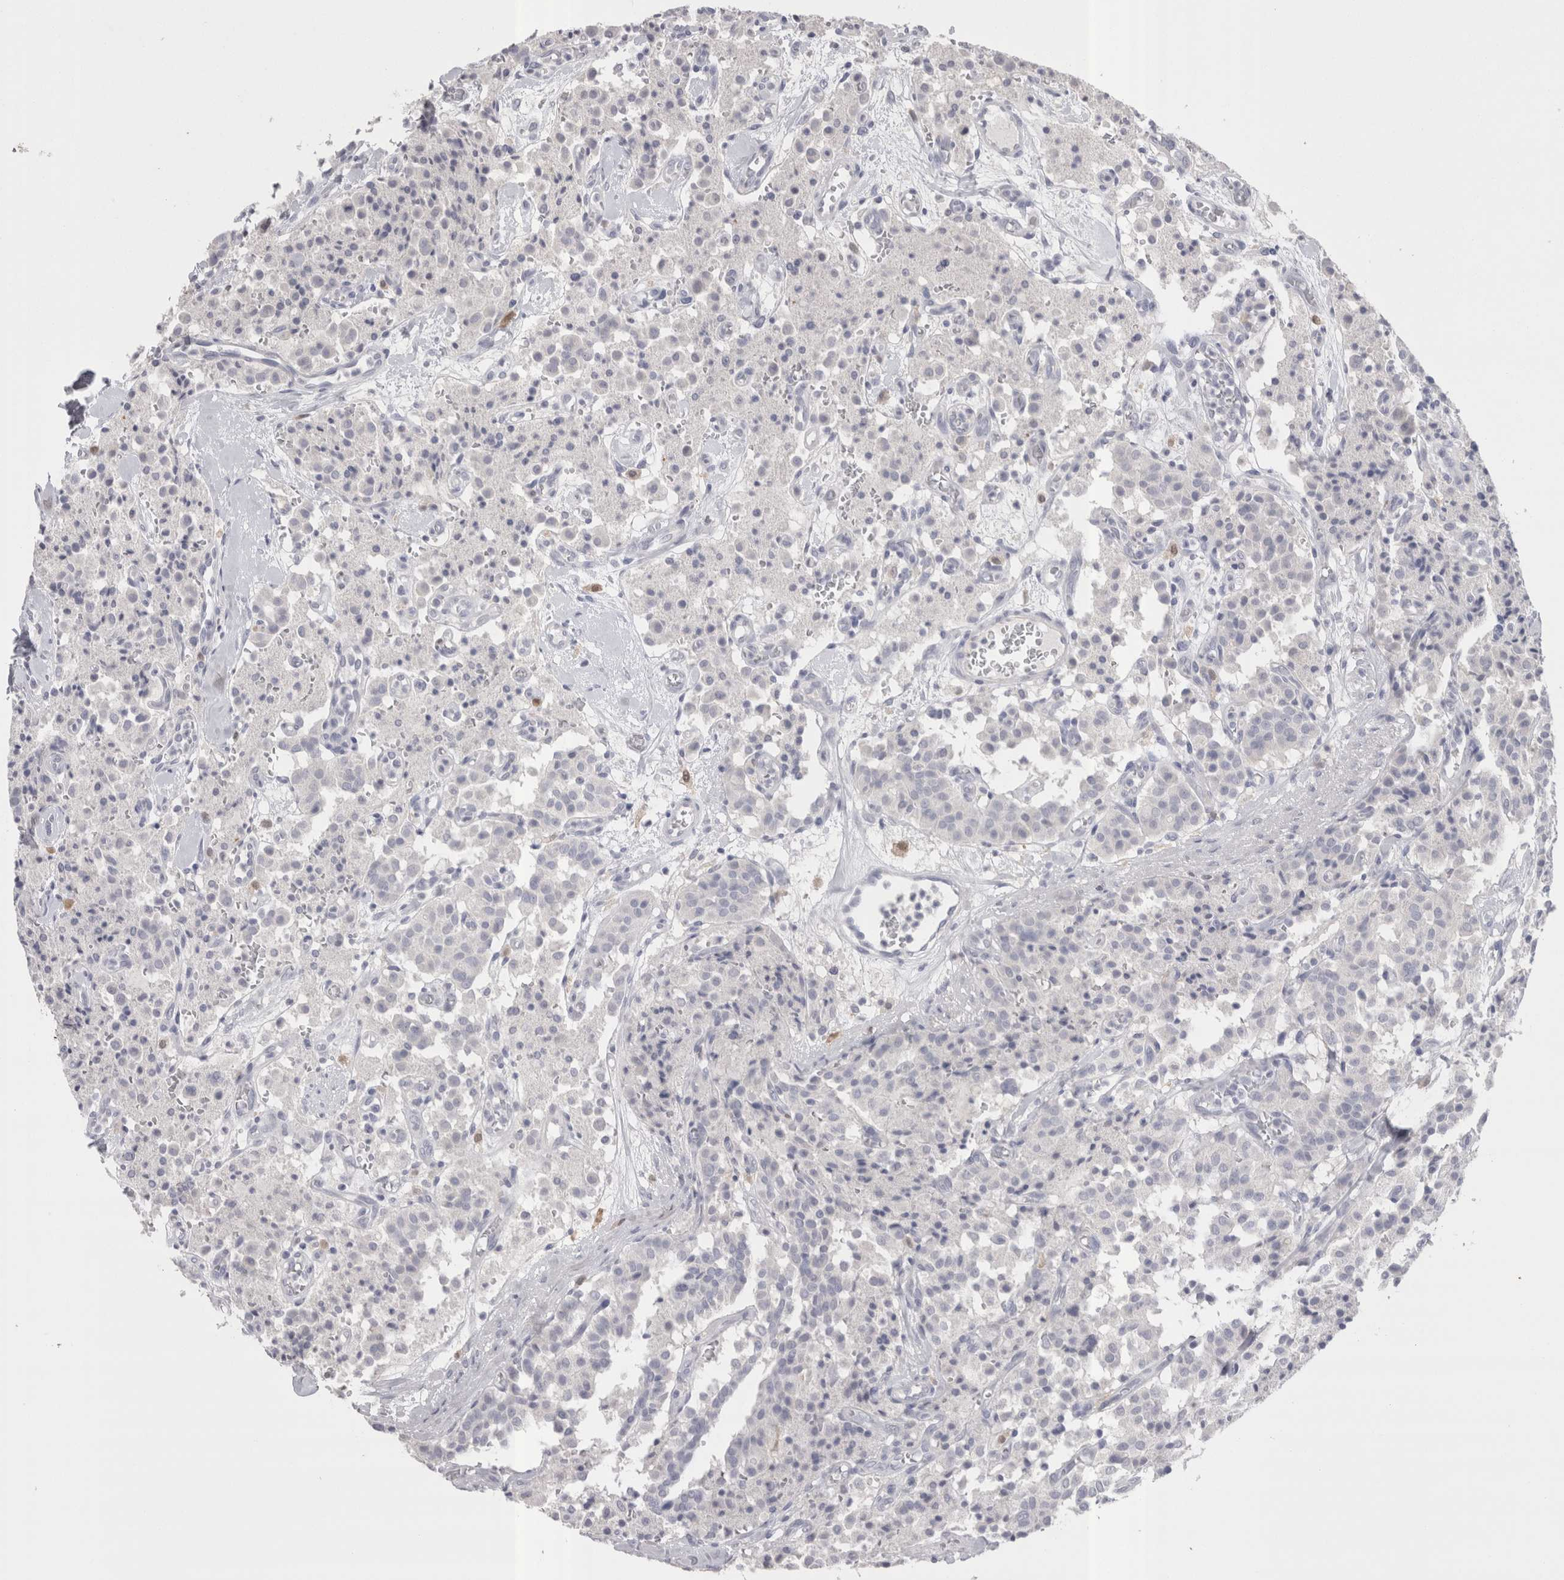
{"staining": {"intensity": "negative", "quantity": "none", "location": "none"}, "tissue": "carcinoid", "cell_type": "Tumor cells", "image_type": "cancer", "snomed": [{"axis": "morphology", "description": "Carcinoid, malignant, NOS"}, {"axis": "topography", "description": "Lung"}], "caption": "A photomicrograph of carcinoid stained for a protein exhibits no brown staining in tumor cells.", "gene": "SUCNR1", "patient": {"sex": "male", "age": 30}}